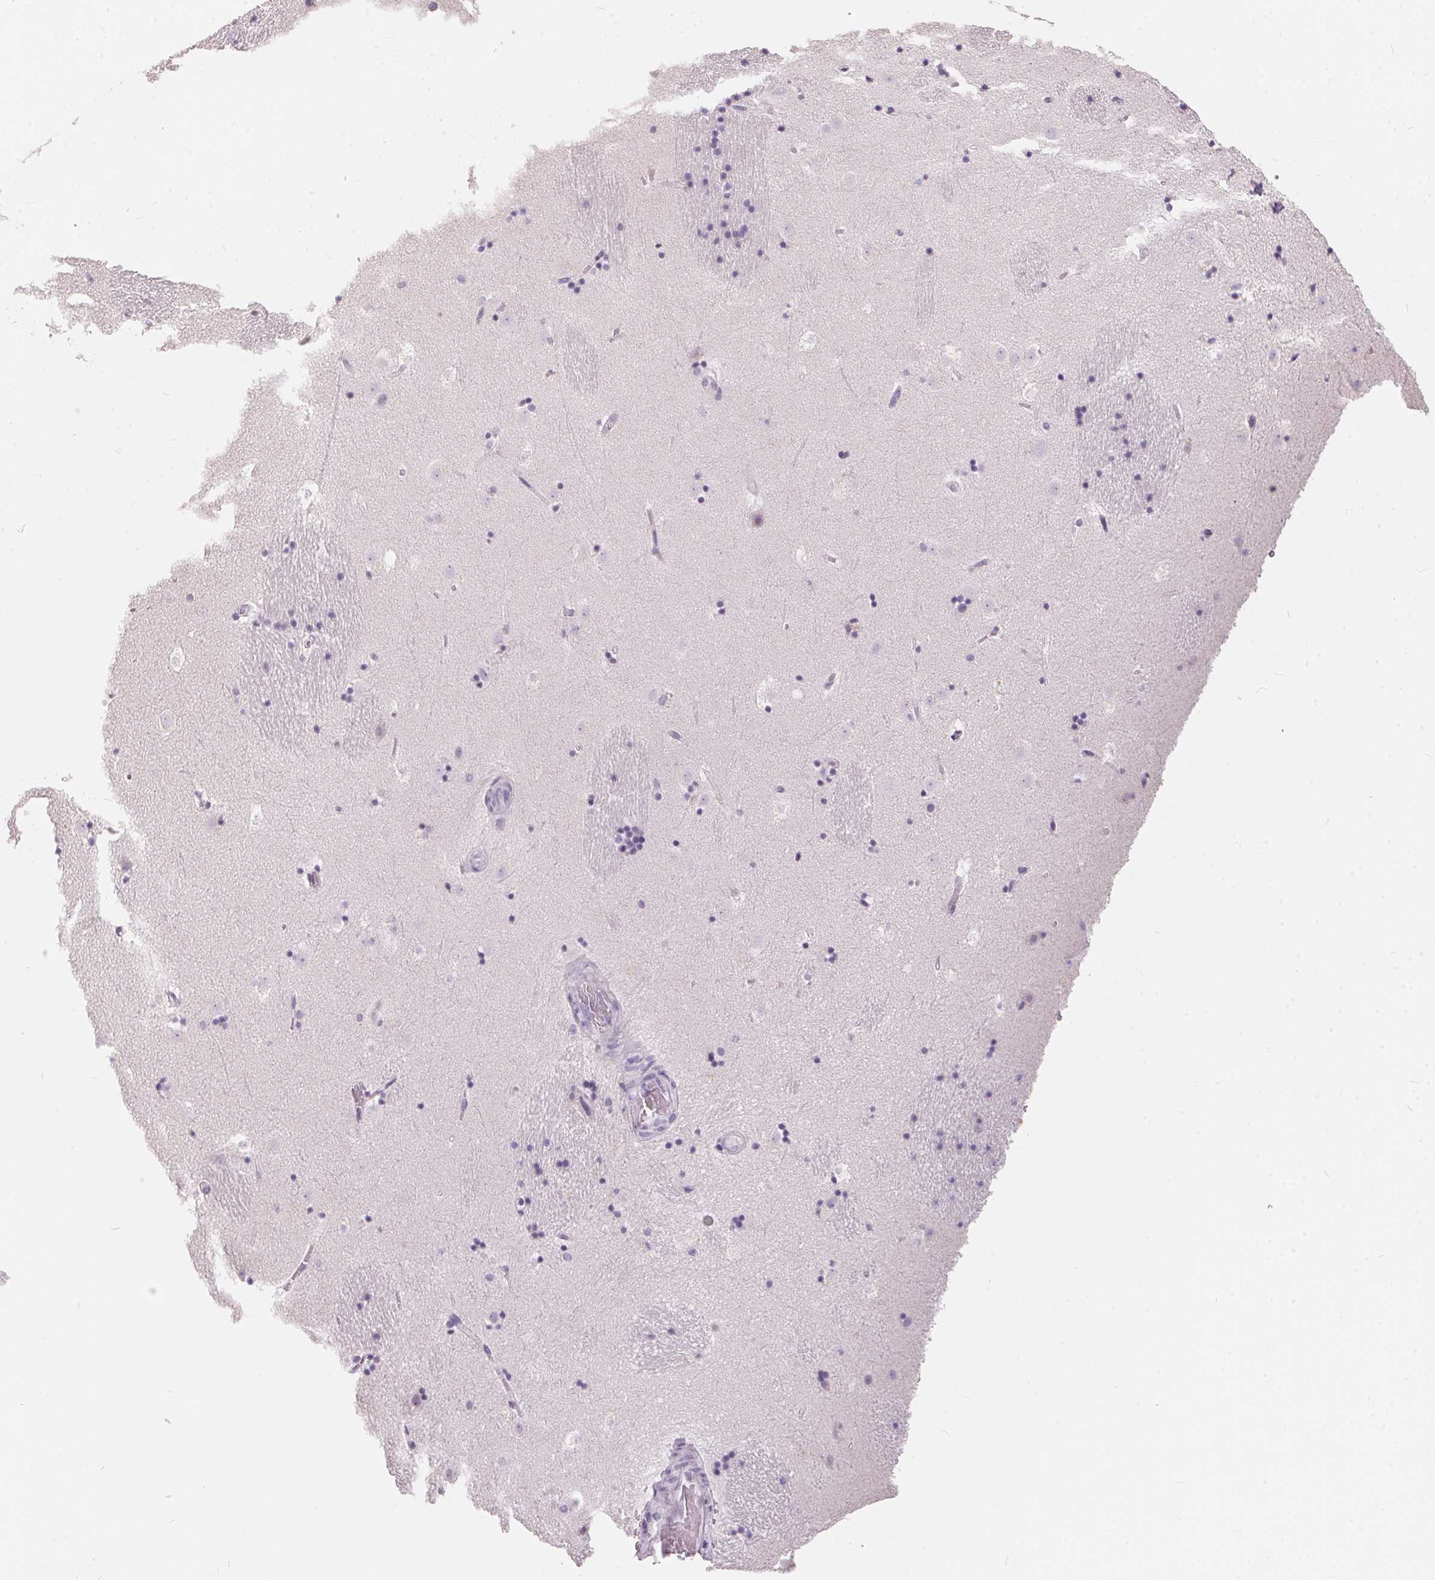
{"staining": {"intensity": "negative", "quantity": "none", "location": "none"}, "tissue": "caudate", "cell_type": "Glial cells", "image_type": "normal", "snomed": [{"axis": "morphology", "description": "Normal tissue, NOS"}, {"axis": "topography", "description": "Lateral ventricle wall"}], "caption": "IHC image of normal caudate stained for a protein (brown), which displays no positivity in glial cells.", "gene": "SERPINB1", "patient": {"sex": "male", "age": 37}}